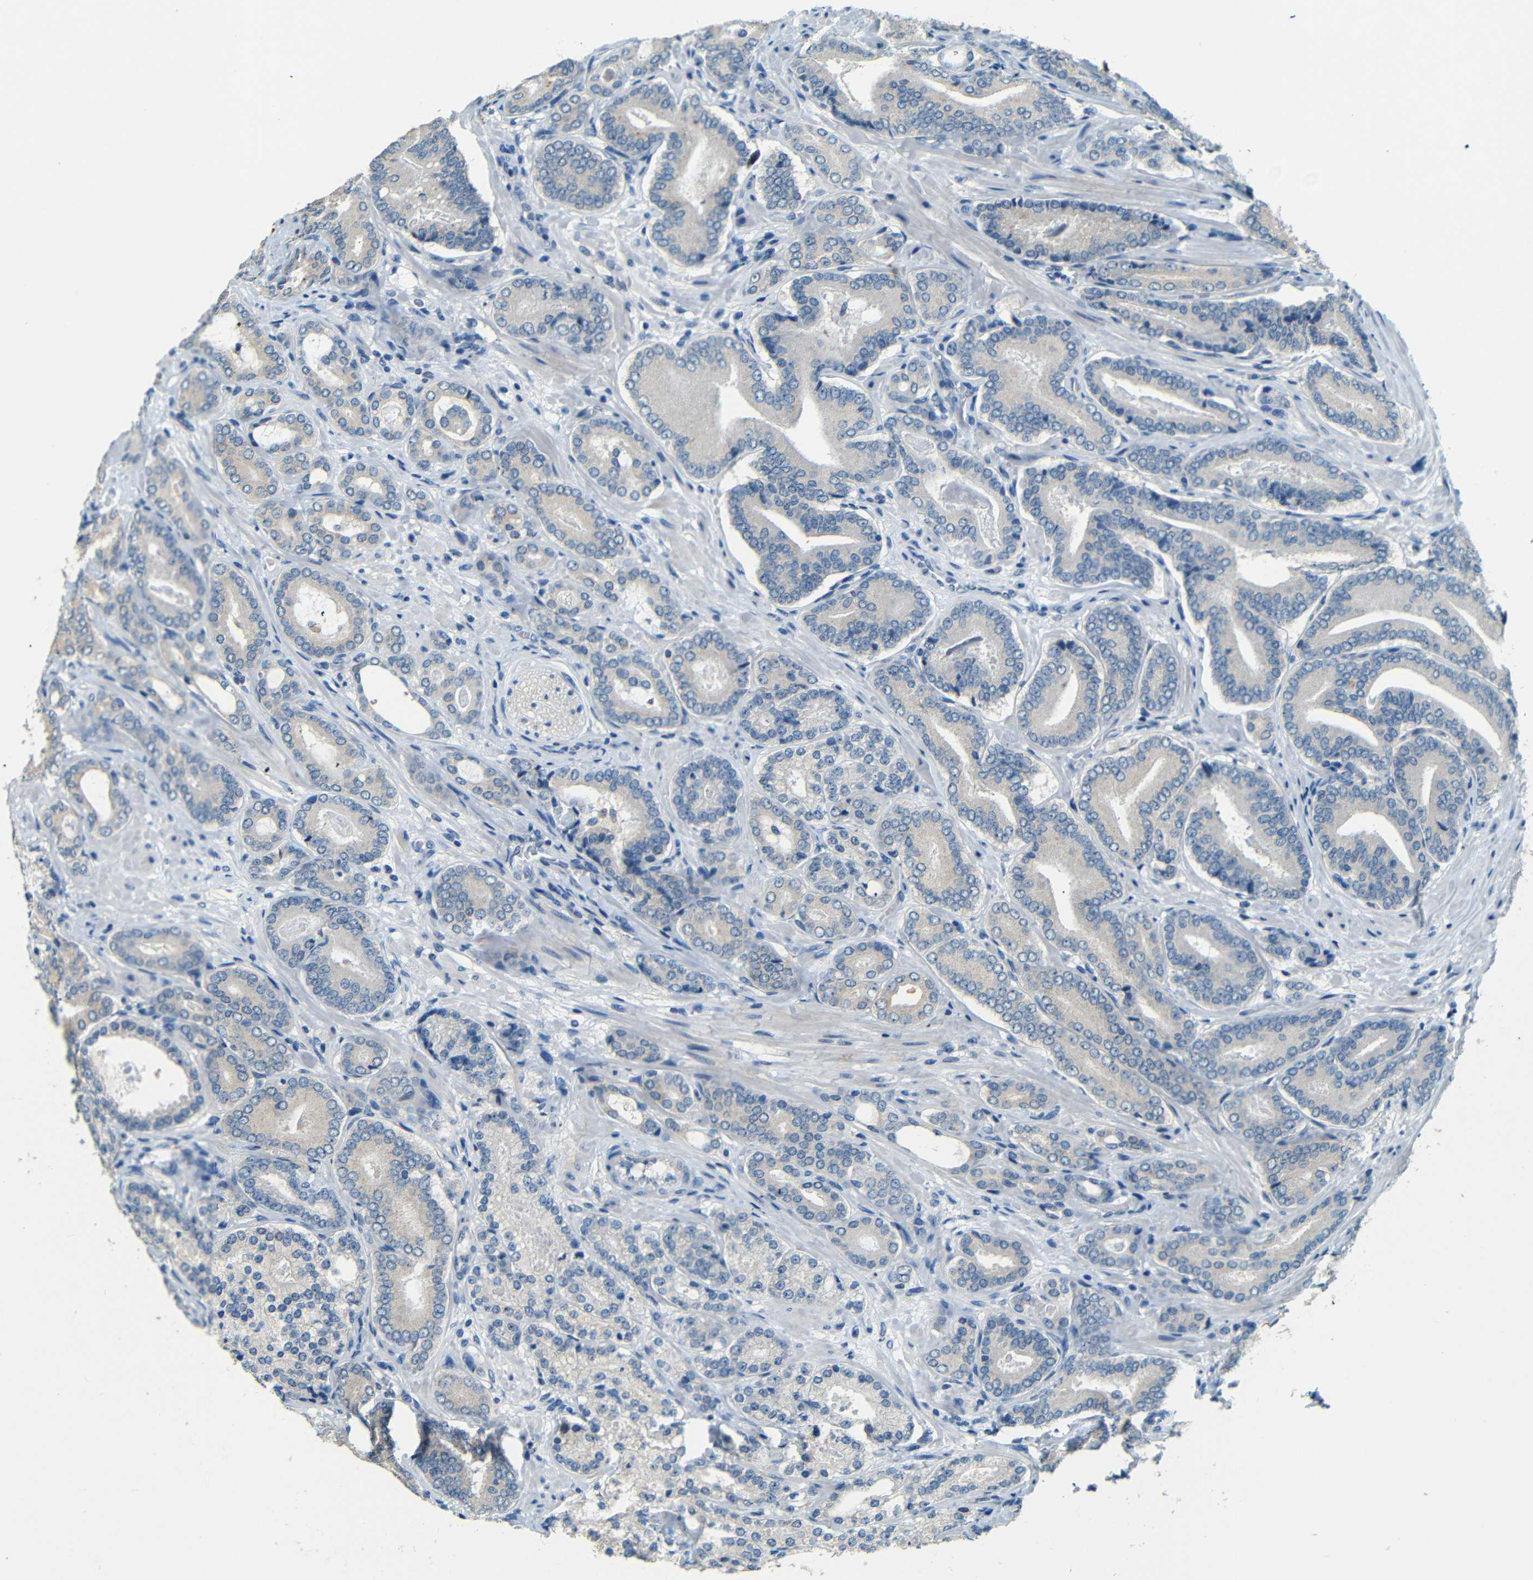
{"staining": {"intensity": "weak", "quantity": "<25%", "location": "cytoplasmic/membranous"}, "tissue": "prostate cancer", "cell_type": "Tumor cells", "image_type": "cancer", "snomed": [{"axis": "morphology", "description": "Adenocarcinoma, High grade"}, {"axis": "topography", "description": "Prostate"}], "caption": "Prostate high-grade adenocarcinoma stained for a protein using IHC exhibits no expression tumor cells.", "gene": "ZMAT1", "patient": {"sex": "male", "age": 61}}